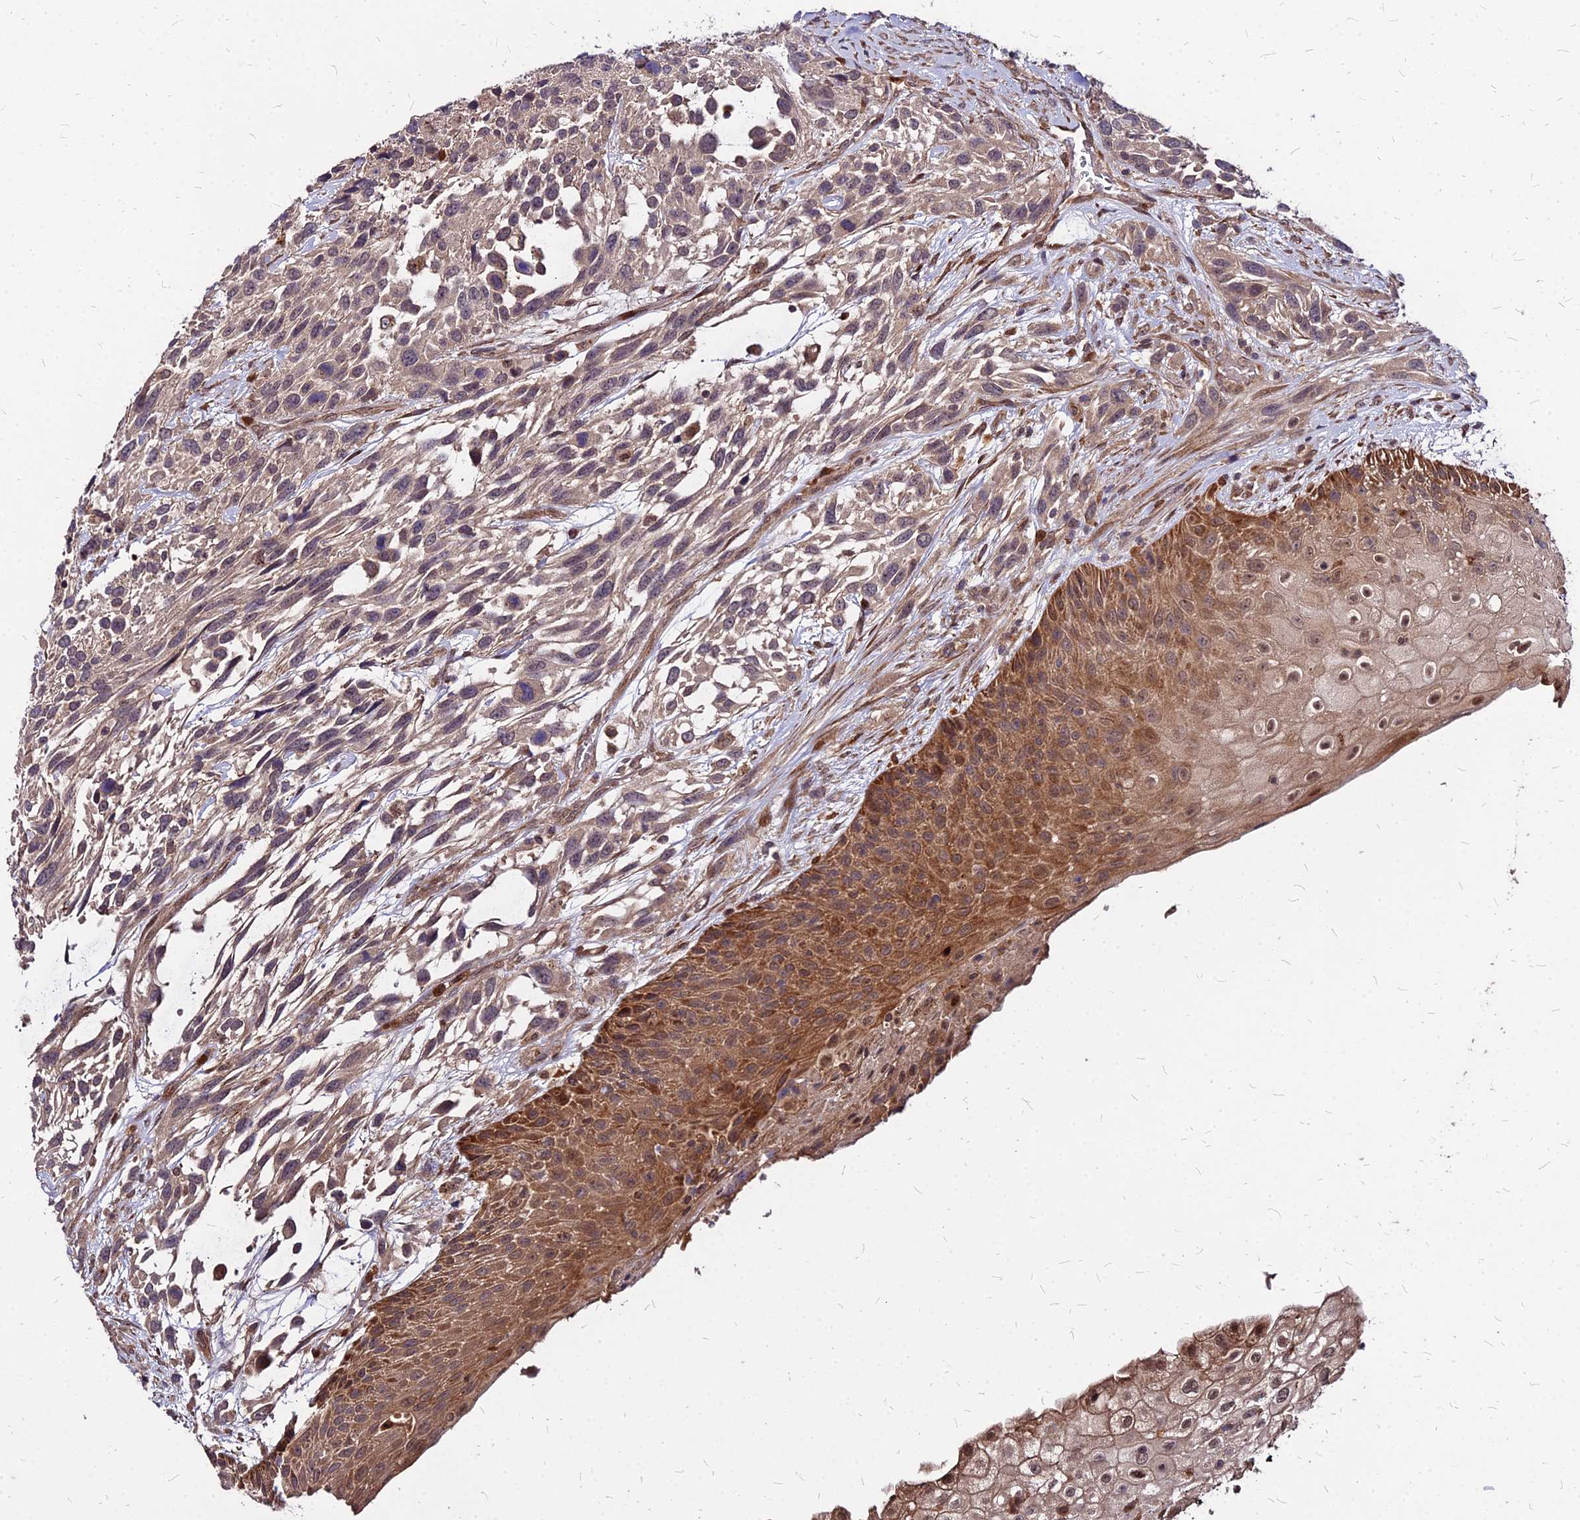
{"staining": {"intensity": "weak", "quantity": "25%-75%", "location": "cytoplasmic/membranous"}, "tissue": "urothelial cancer", "cell_type": "Tumor cells", "image_type": "cancer", "snomed": [{"axis": "morphology", "description": "Urothelial carcinoma, High grade"}, {"axis": "topography", "description": "Urinary bladder"}], "caption": "Immunohistochemical staining of high-grade urothelial carcinoma reveals low levels of weak cytoplasmic/membranous positivity in about 25%-75% of tumor cells. (DAB (3,3'-diaminobenzidine) = brown stain, brightfield microscopy at high magnification).", "gene": "APBA3", "patient": {"sex": "female", "age": 70}}